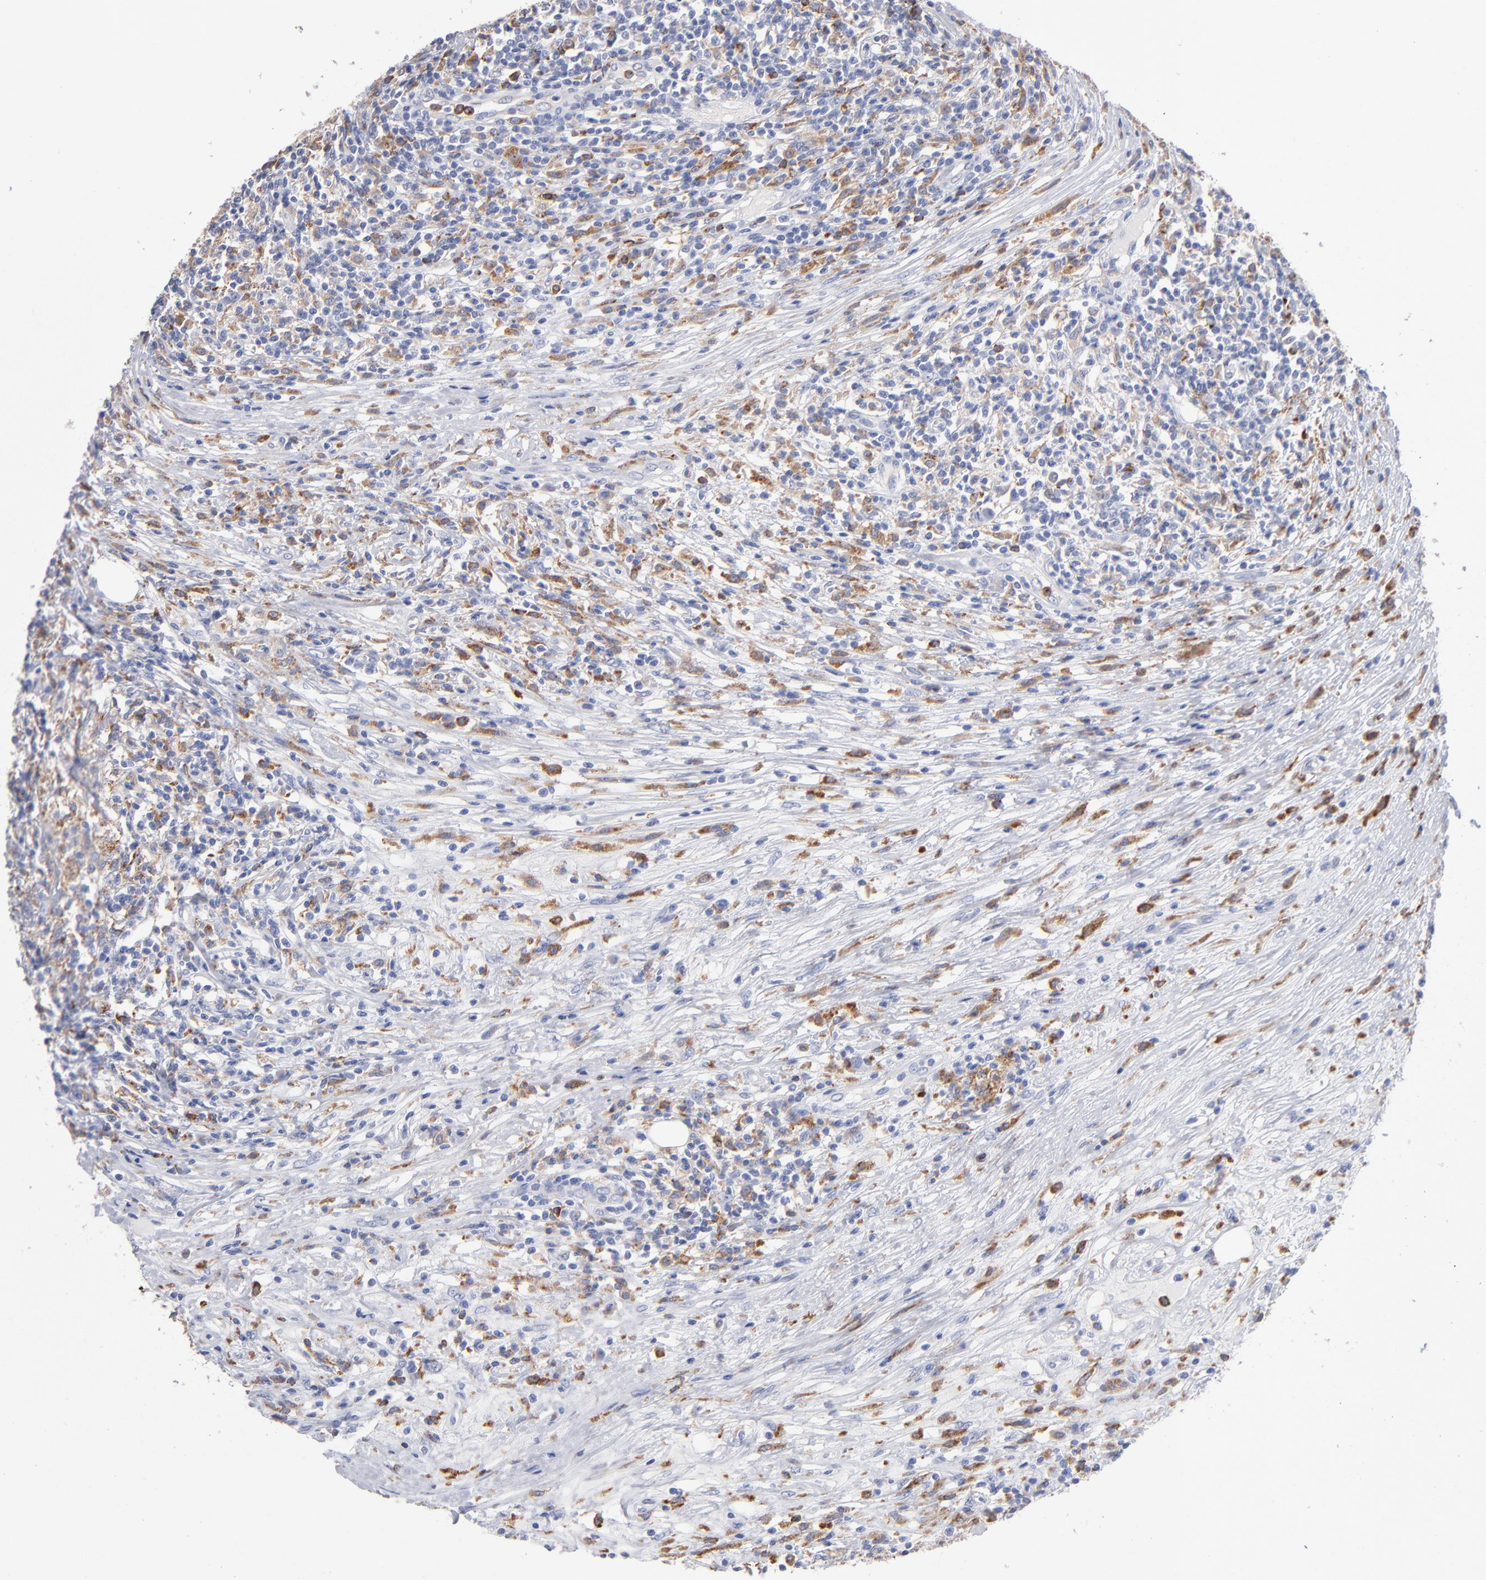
{"staining": {"intensity": "weak", "quantity": "25%-75%", "location": "cytoplasmic/membranous"}, "tissue": "lymphoma", "cell_type": "Tumor cells", "image_type": "cancer", "snomed": [{"axis": "morphology", "description": "Malignant lymphoma, non-Hodgkin's type, High grade"}, {"axis": "topography", "description": "Lymph node"}], "caption": "Human lymphoma stained for a protein (brown) reveals weak cytoplasmic/membranous positive expression in approximately 25%-75% of tumor cells.", "gene": "CD180", "patient": {"sex": "female", "age": 84}}